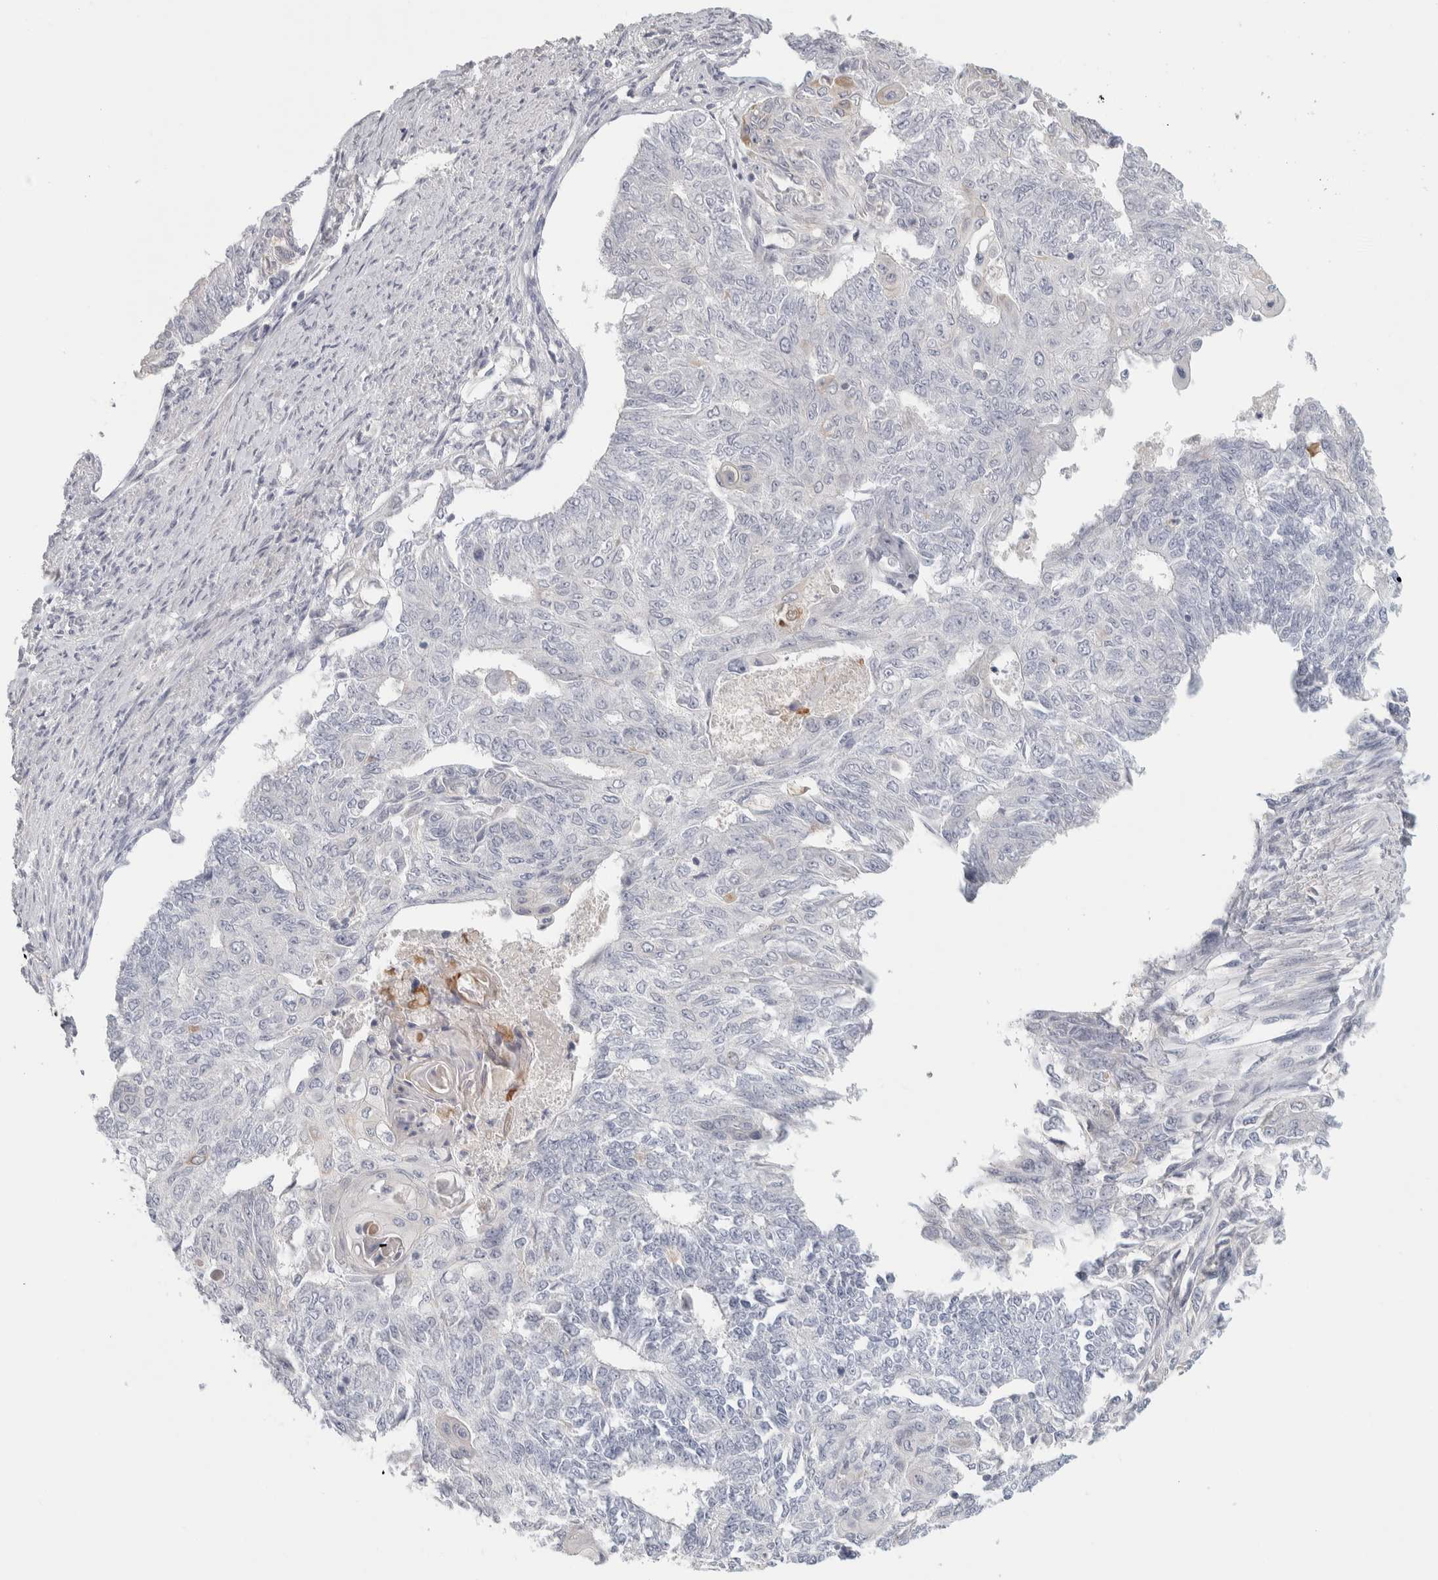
{"staining": {"intensity": "negative", "quantity": "none", "location": "none"}, "tissue": "endometrial cancer", "cell_type": "Tumor cells", "image_type": "cancer", "snomed": [{"axis": "morphology", "description": "Adenocarcinoma, NOS"}, {"axis": "topography", "description": "Endometrium"}], "caption": "This is an immunohistochemistry photomicrograph of endometrial cancer (adenocarcinoma). There is no staining in tumor cells.", "gene": "DCXR", "patient": {"sex": "female", "age": 32}}